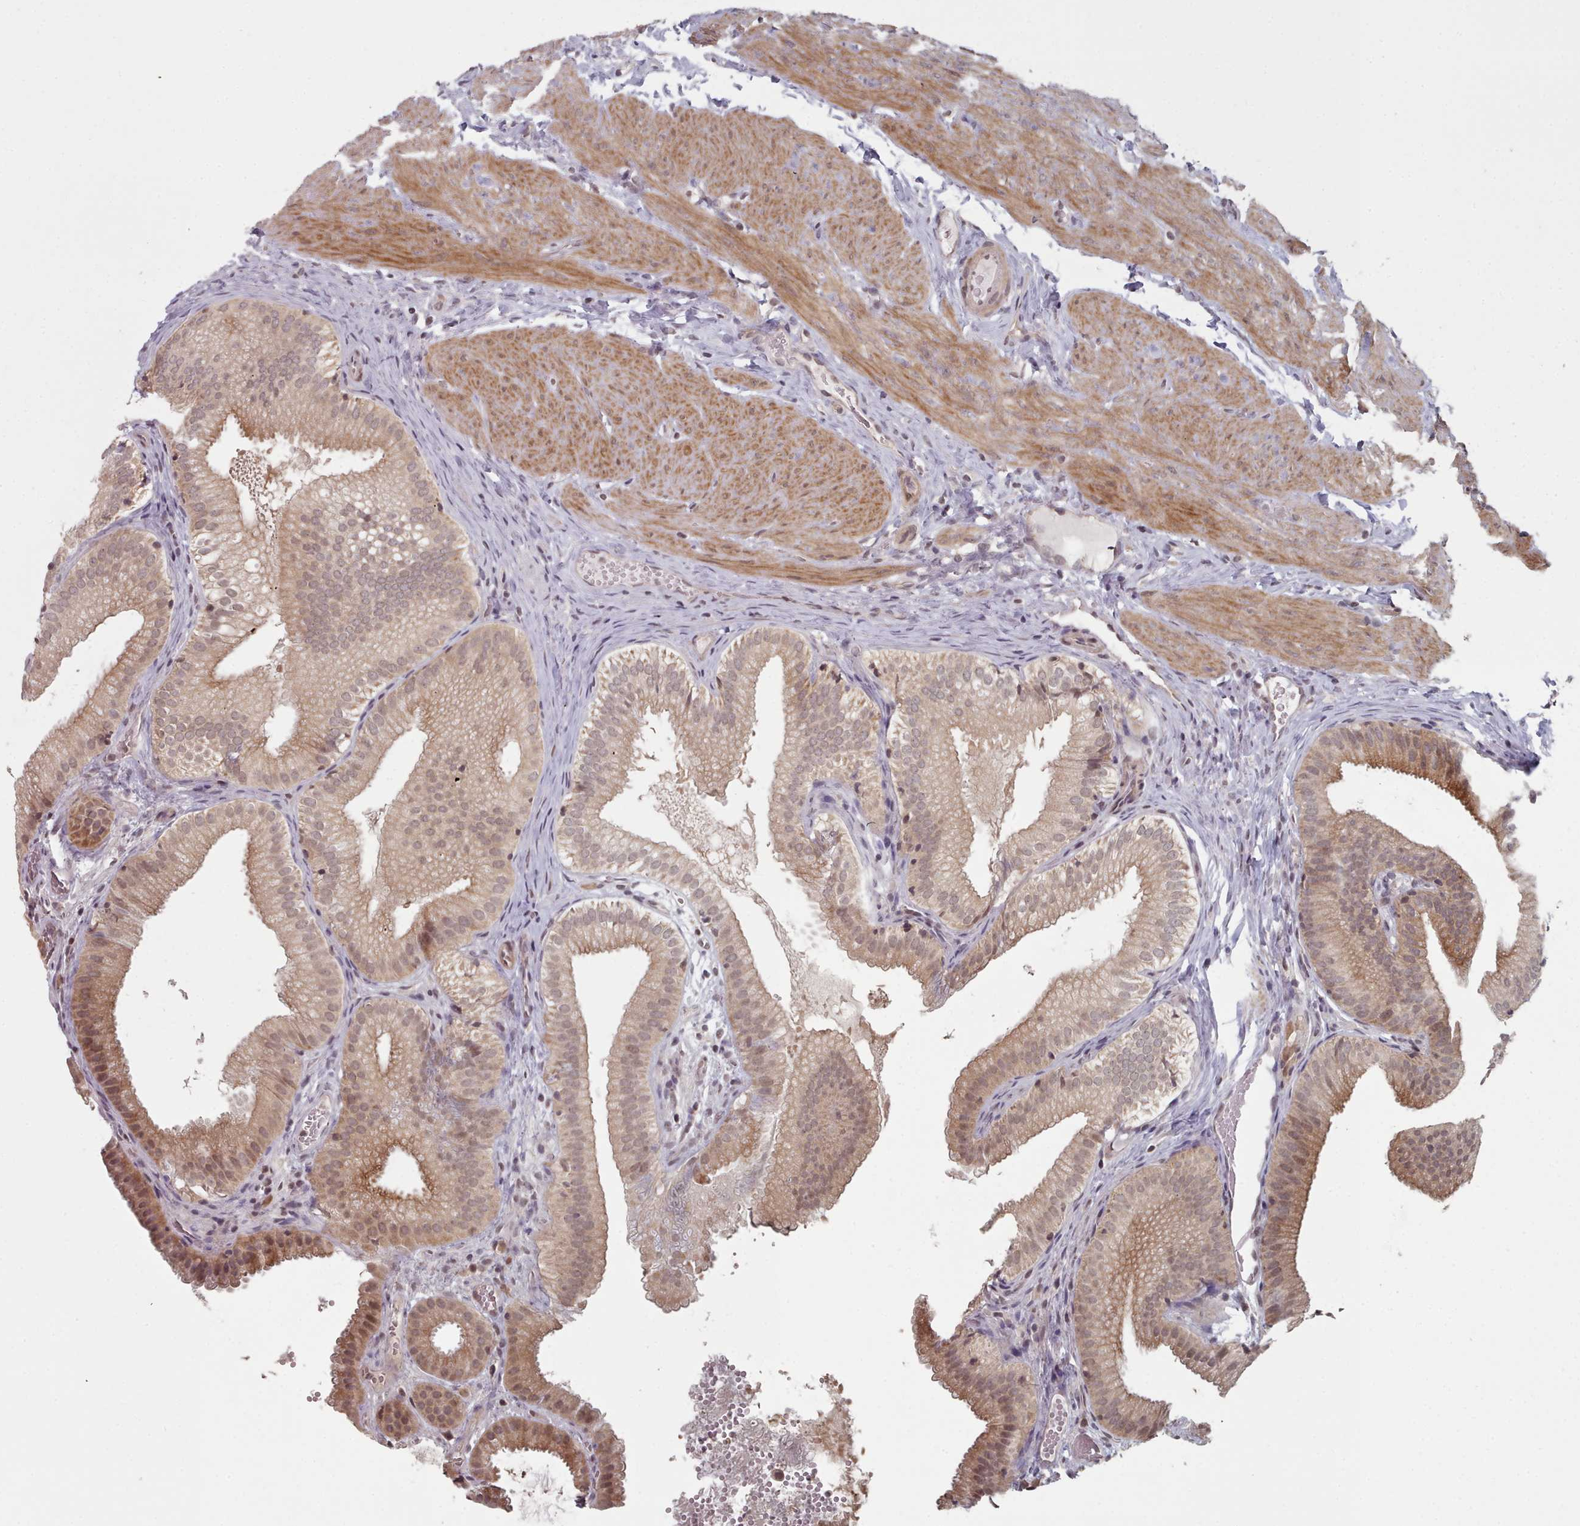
{"staining": {"intensity": "moderate", "quantity": ">75%", "location": "cytoplasmic/membranous,nuclear"}, "tissue": "gallbladder", "cell_type": "Glandular cells", "image_type": "normal", "snomed": [{"axis": "morphology", "description": "Normal tissue, NOS"}, {"axis": "topography", "description": "Gallbladder"}], "caption": "IHC staining of normal gallbladder, which exhibits medium levels of moderate cytoplasmic/membranous,nuclear expression in approximately >75% of glandular cells indicating moderate cytoplasmic/membranous,nuclear protein staining. The staining was performed using DAB (brown) for protein detection and nuclei were counterstained in hematoxylin (blue).", "gene": "HYAL3", "patient": {"sex": "female", "age": 30}}